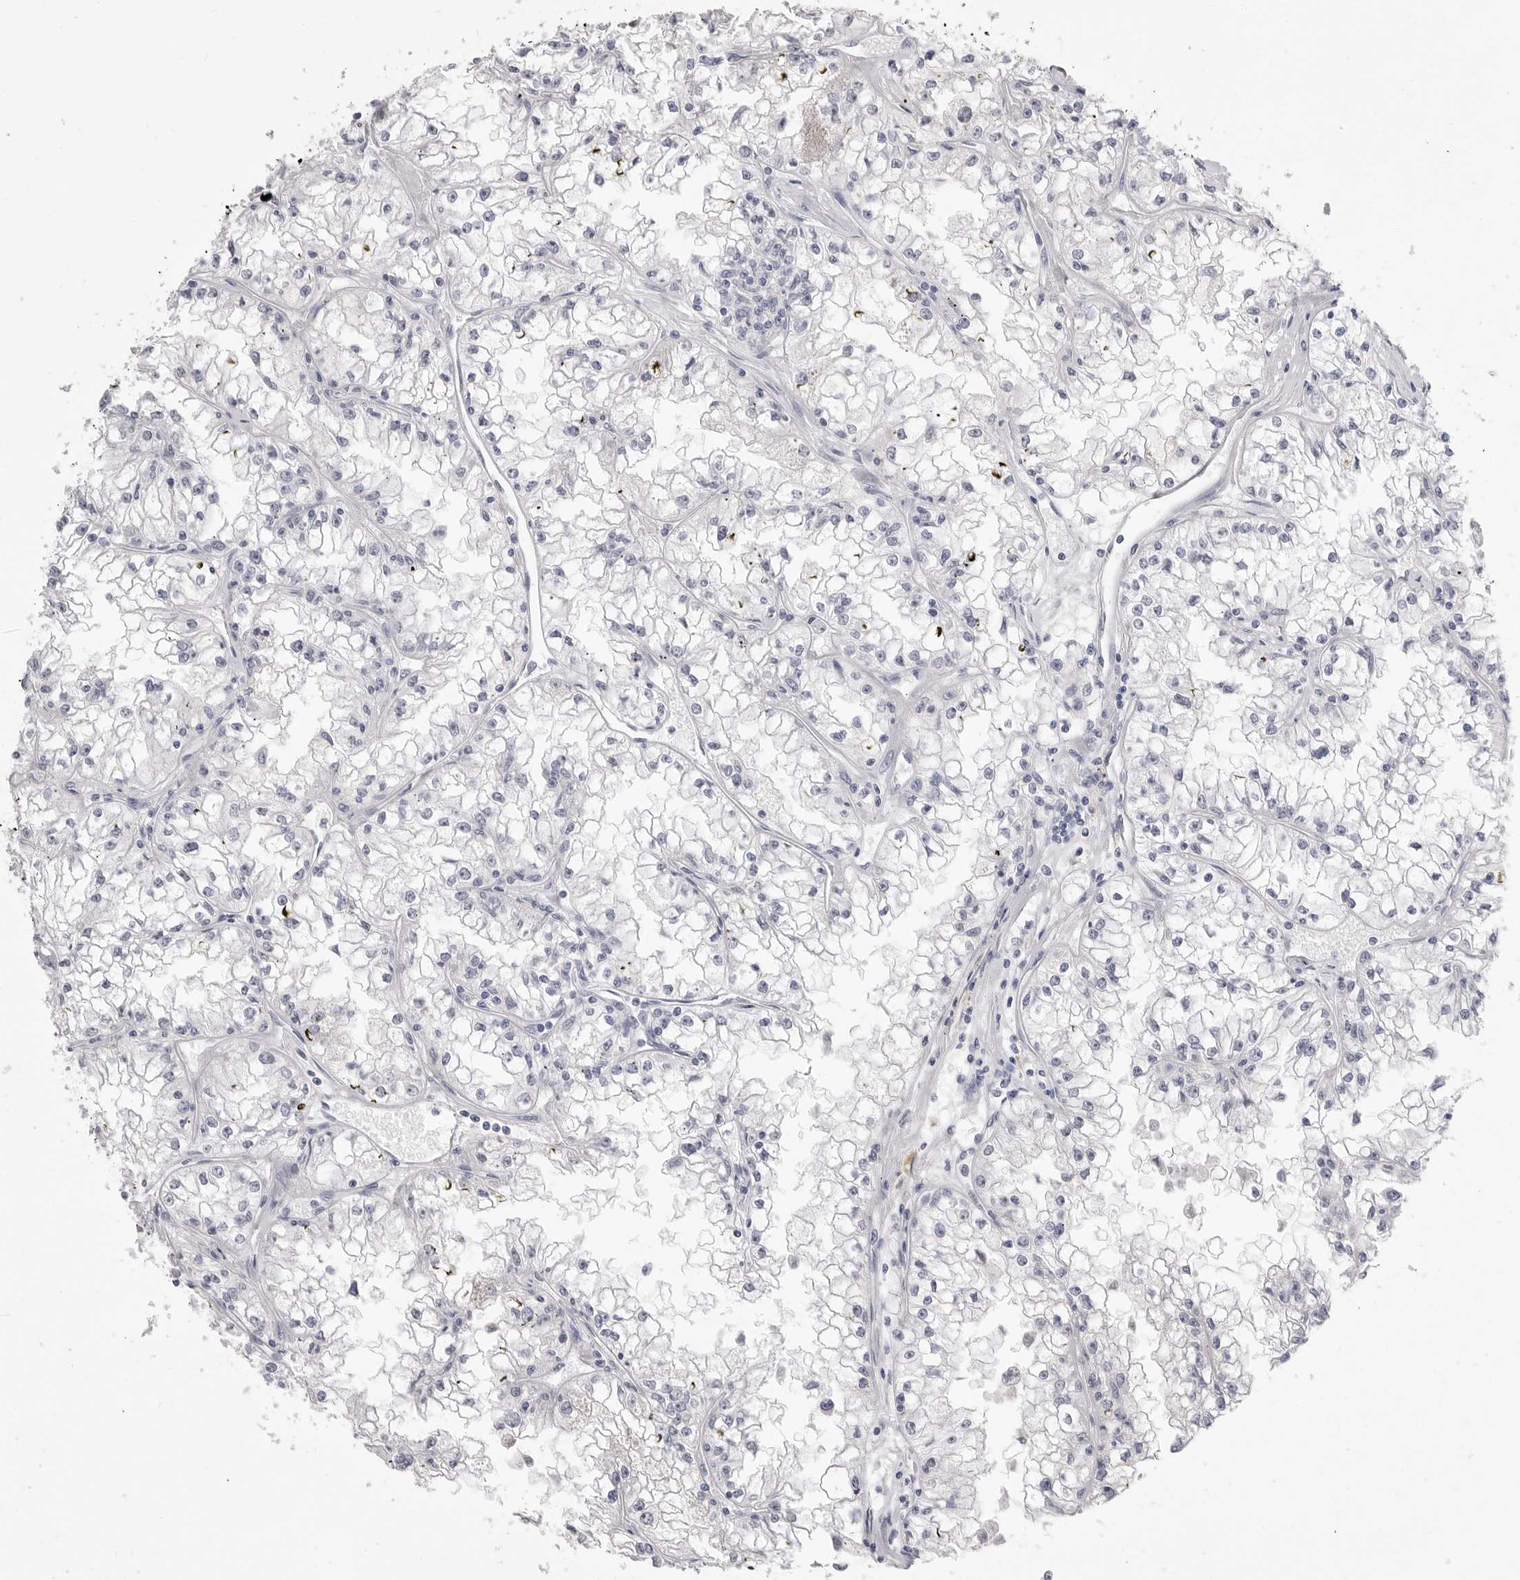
{"staining": {"intensity": "negative", "quantity": "none", "location": "none"}, "tissue": "renal cancer", "cell_type": "Tumor cells", "image_type": "cancer", "snomed": [{"axis": "morphology", "description": "Adenocarcinoma, NOS"}, {"axis": "topography", "description": "Kidney"}], "caption": "DAB immunohistochemical staining of human renal cancer (adenocarcinoma) exhibits no significant expression in tumor cells.", "gene": "CPB1", "patient": {"sex": "male", "age": 56}}